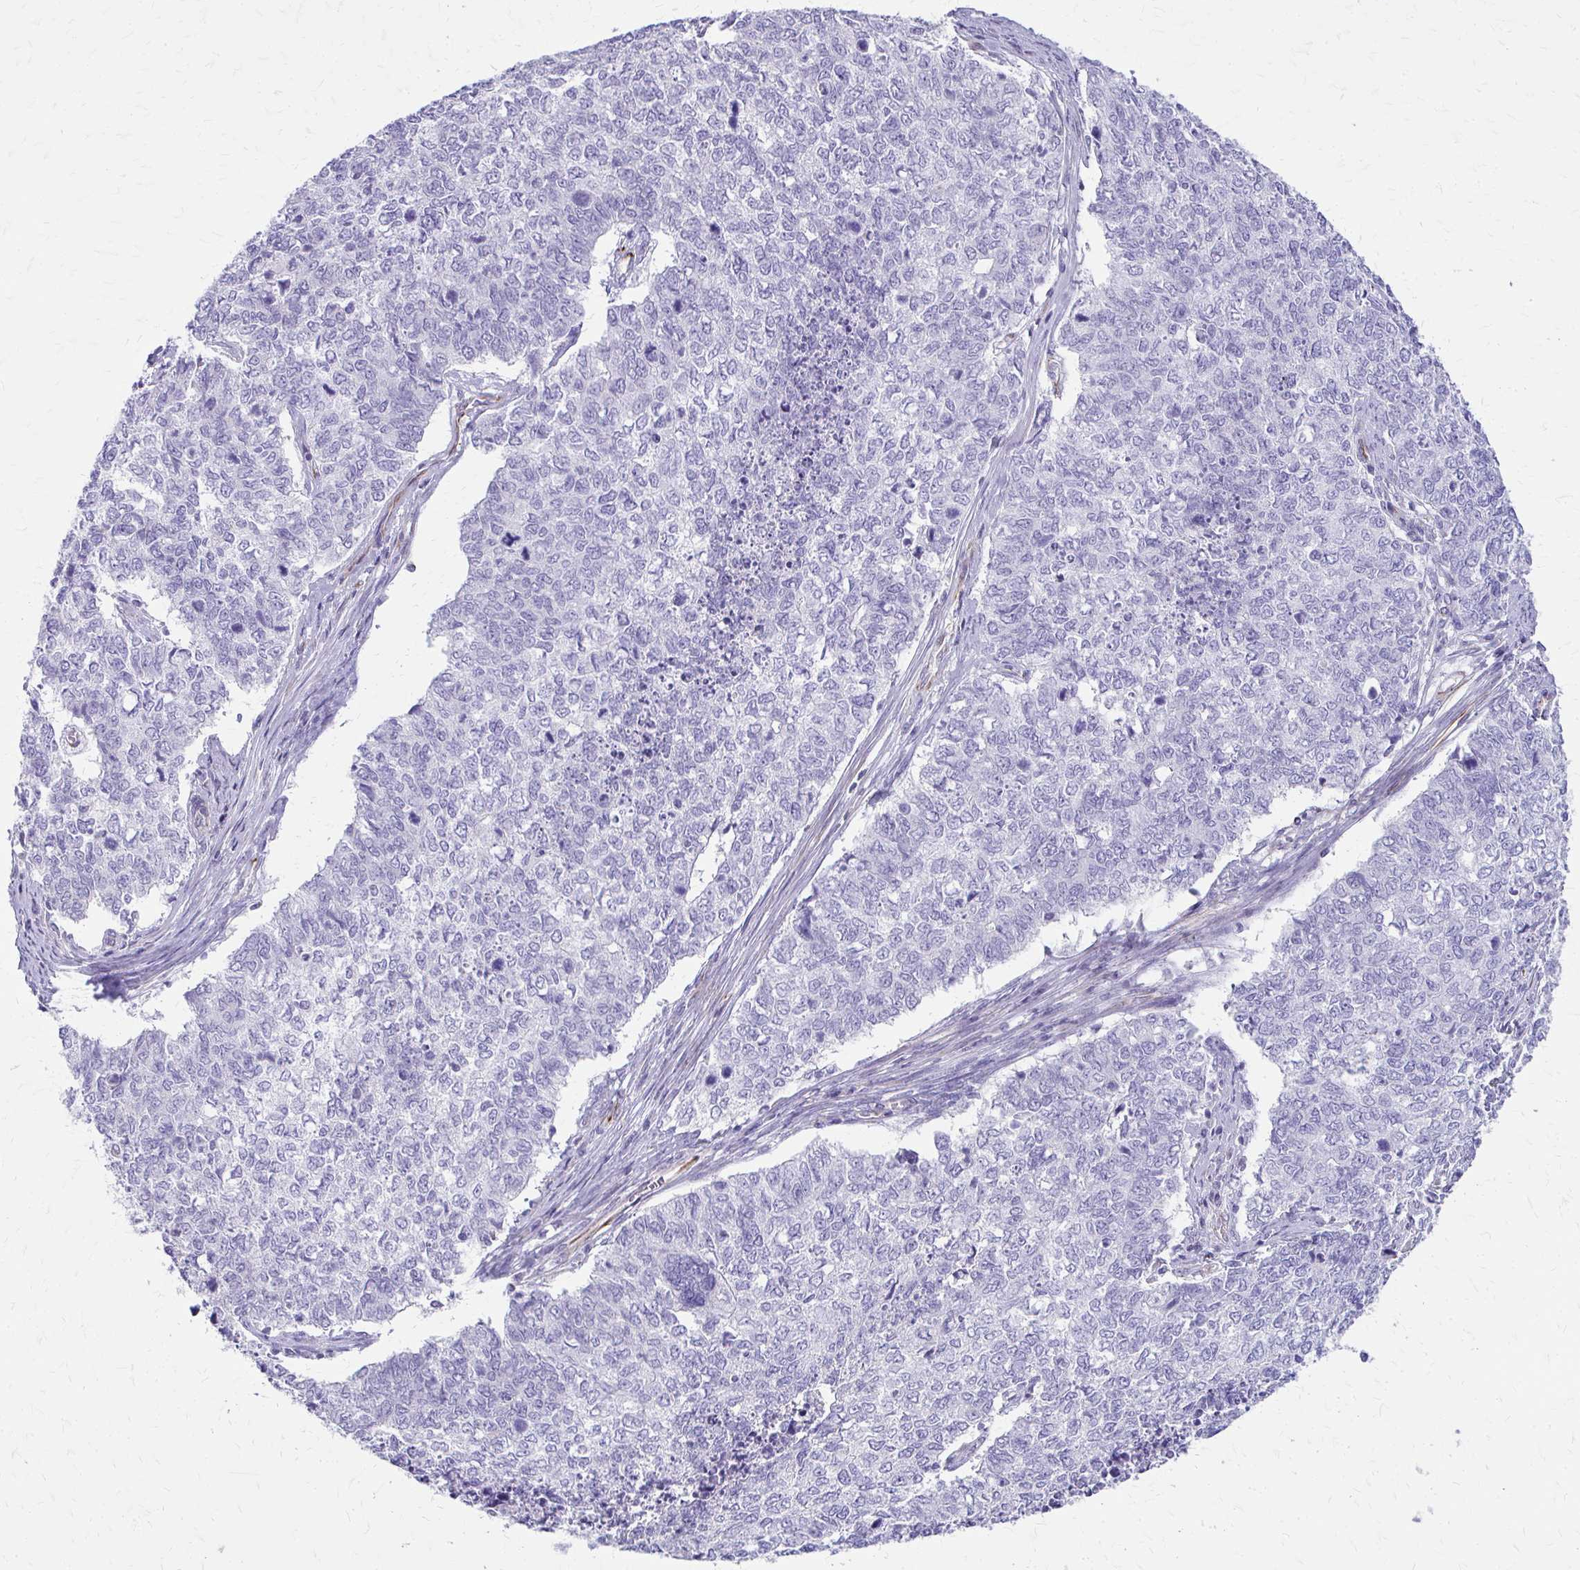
{"staining": {"intensity": "negative", "quantity": "none", "location": "none"}, "tissue": "cervical cancer", "cell_type": "Tumor cells", "image_type": "cancer", "snomed": [{"axis": "morphology", "description": "Adenocarcinoma, NOS"}, {"axis": "topography", "description": "Cervix"}], "caption": "An immunohistochemistry (IHC) micrograph of cervical adenocarcinoma is shown. There is no staining in tumor cells of cervical adenocarcinoma.", "gene": "TRIM6", "patient": {"sex": "female", "age": 63}}